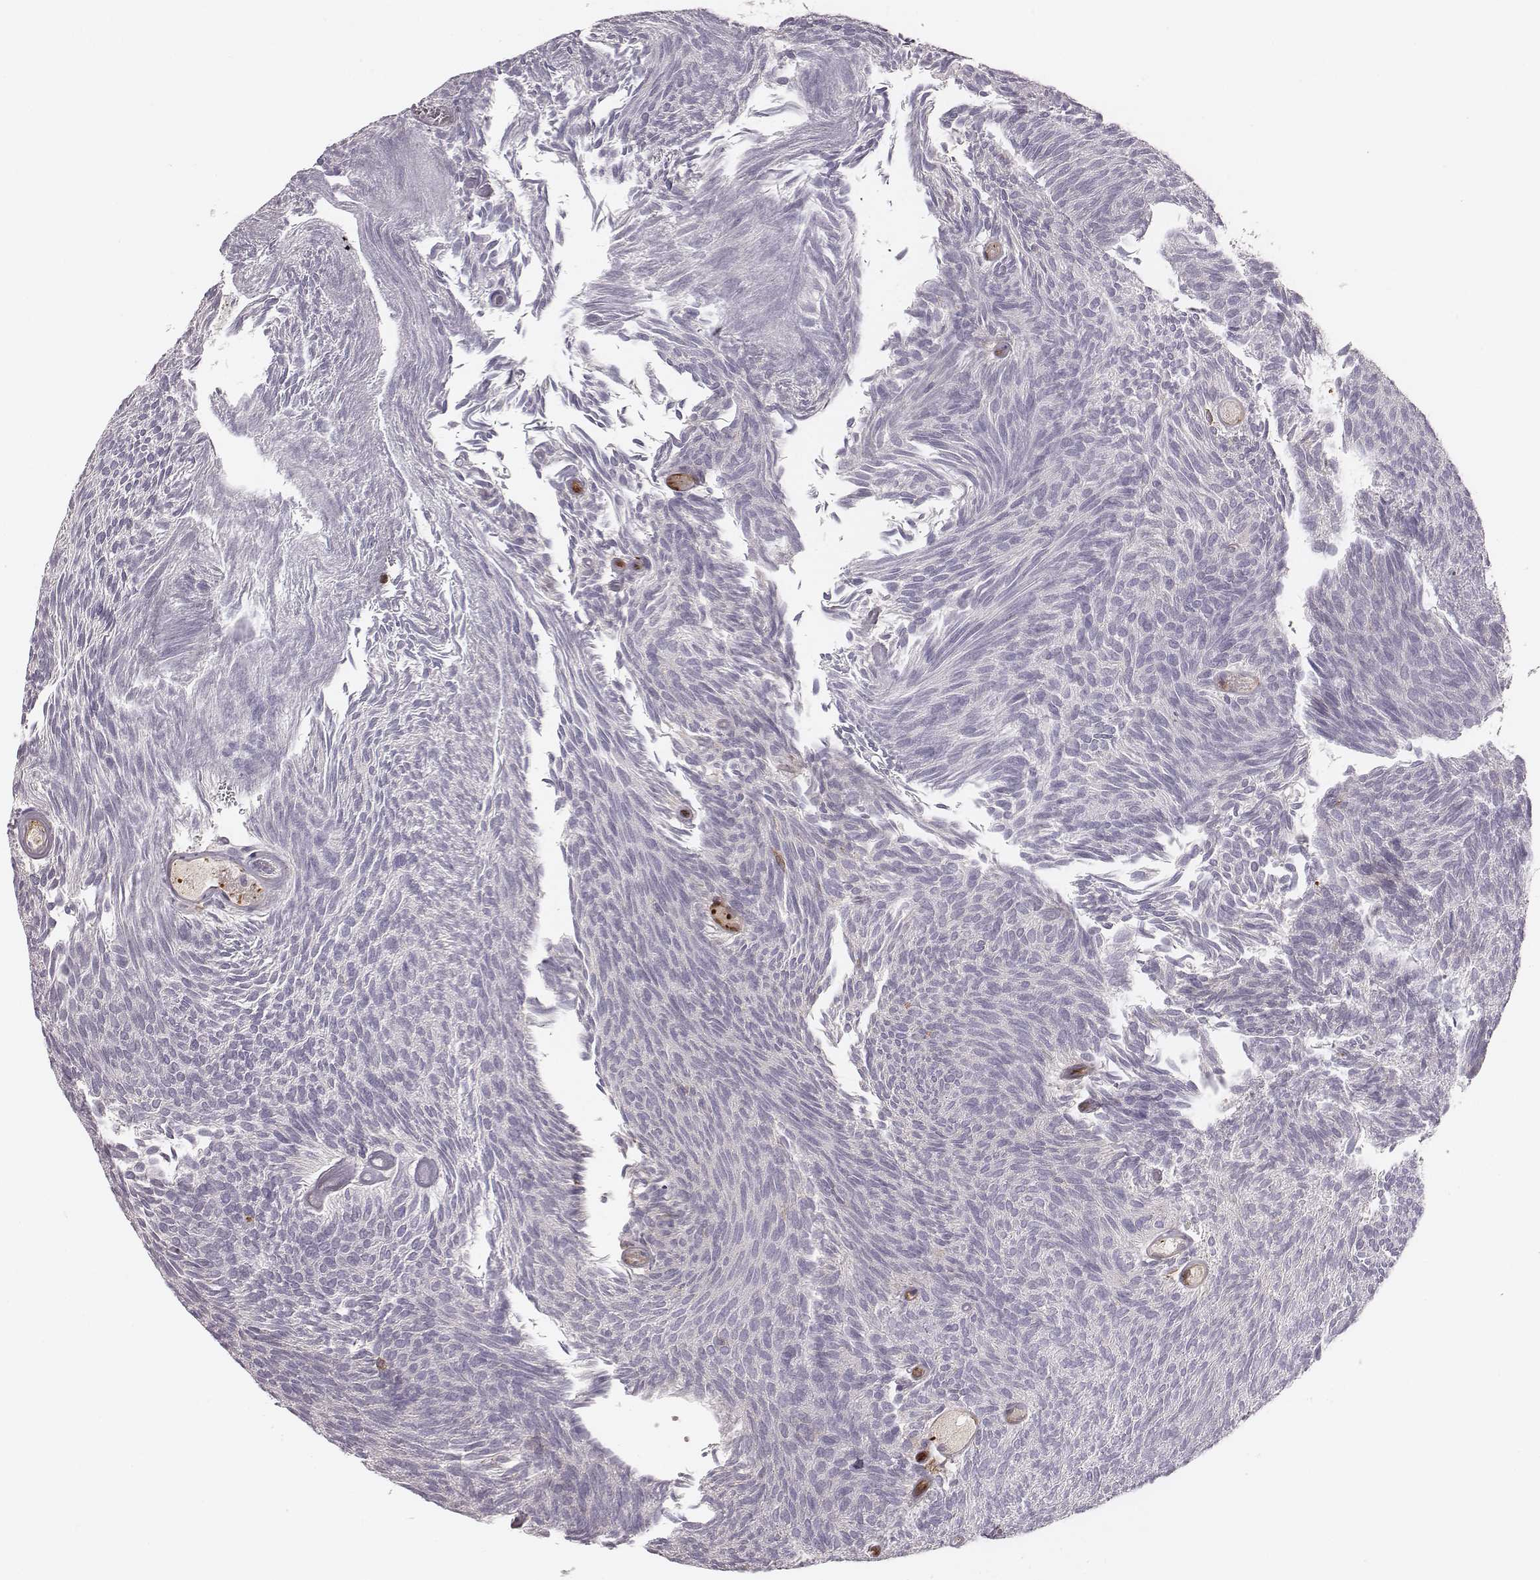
{"staining": {"intensity": "negative", "quantity": "none", "location": "none"}, "tissue": "urothelial cancer", "cell_type": "Tumor cells", "image_type": "cancer", "snomed": [{"axis": "morphology", "description": "Urothelial carcinoma, Low grade"}, {"axis": "topography", "description": "Urinary bladder"}], "caption": "Tumor cells show no significant positivity in urothelial cancer. (DAB (3,3'-diaminobenzidine) immunohistochemistry with hematoxylin counter stain).", "gene": "ZYX", "patient": {"sex": "male", "age": 77}}